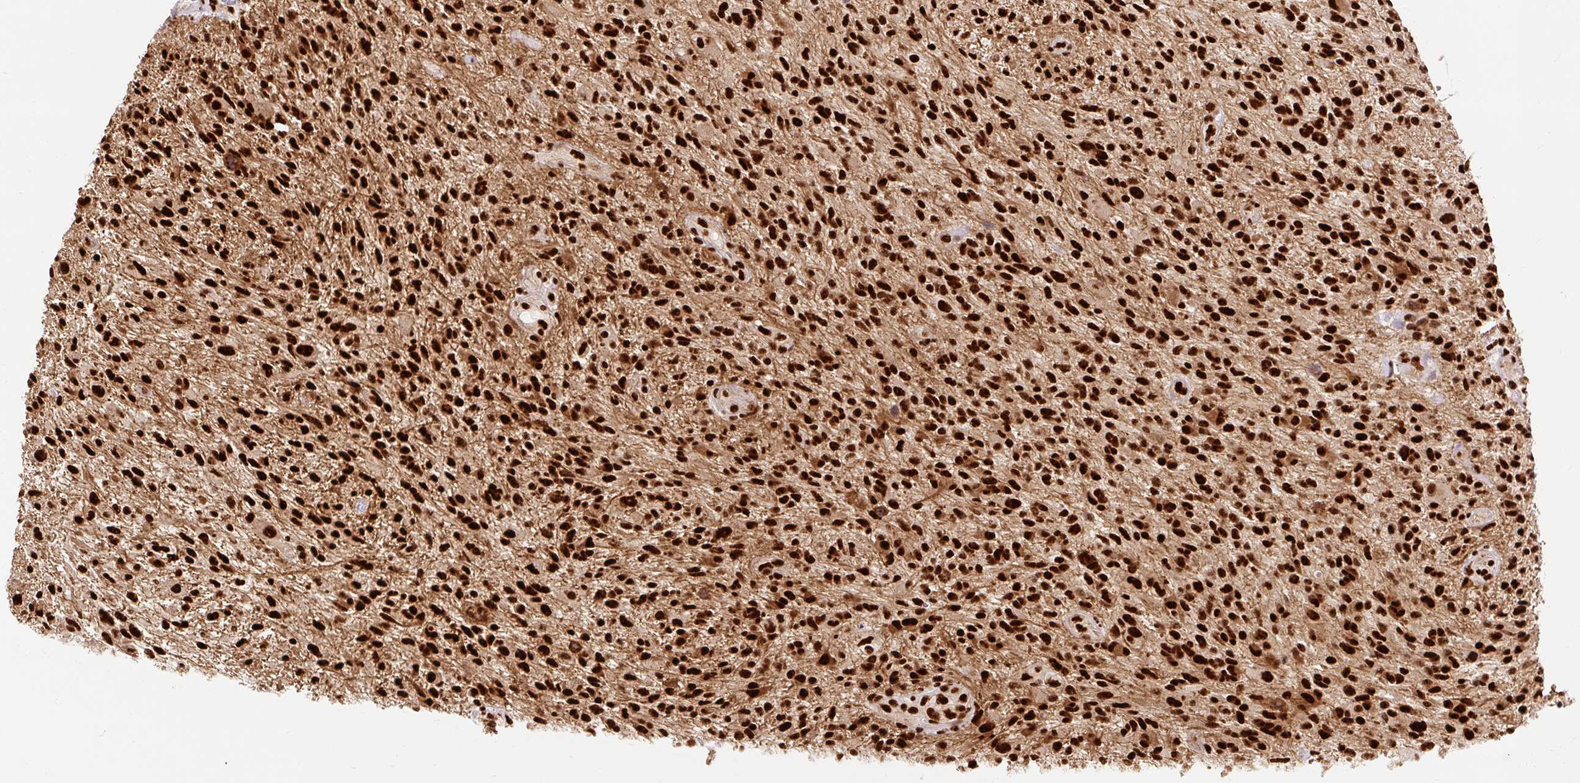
{"staining": {"intensity": "strong", "quantity": ">75%", "location": "nuclear"}, "tissue": "glioma", "cell_type": "Tumor cells", "image_type": "cancer", "snomed": [{"axis": "morphology", "description": "Glioma, malignant, High grade"}, {"axis": "topography", "description": "Brain"}], "caption": "Glioma stained for a protein (brown) reveals strong nuclear positive positivity in about >75% of tumor cells.", "gene": "MECOM", "patient": {"sex": "male", "age": 47}}